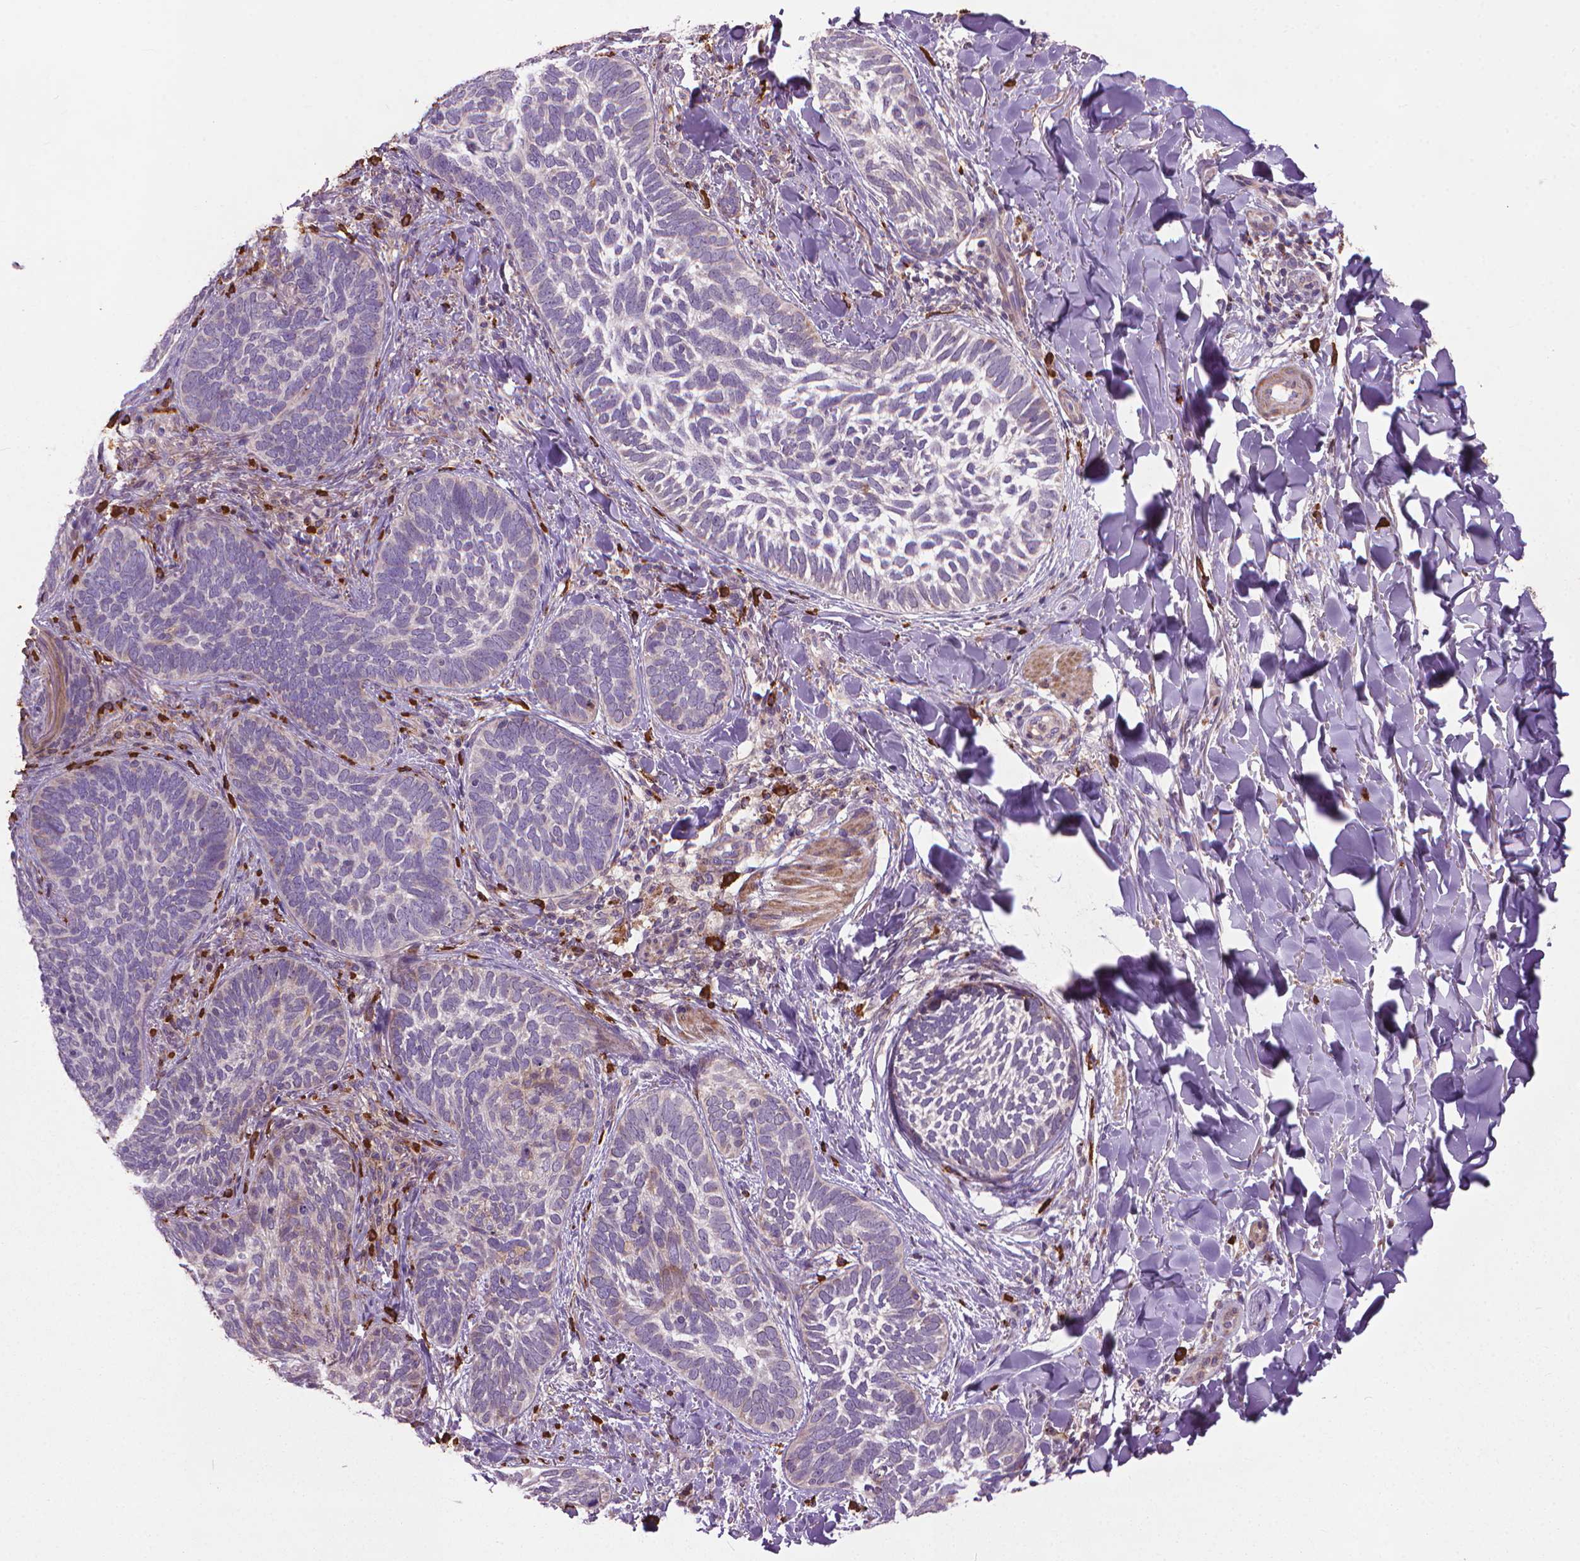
{"staining": {"intensity": "negative", "quantity": "none", "location": "none"}, "tissue": "skin cancer", "cell_type": "Tumor cells", "image_type": "cancer", "snomed": [{"axis": "morphology", "description": "Normal tissue, NOS"}, {"axis": "morphology", "description": "Basal cell carcinoma"}, {"axis": "topography", "description": "Skin"}], "caption": "This image is of skin basal cell carcinoma stained with immunohistochemistry (IHC) to label a protein in brown with the nuclei are counter-stained blue. There is no expression in tumor cells.", "gene": "MYH14", "patient": {"sex": "male", "age": 46}}